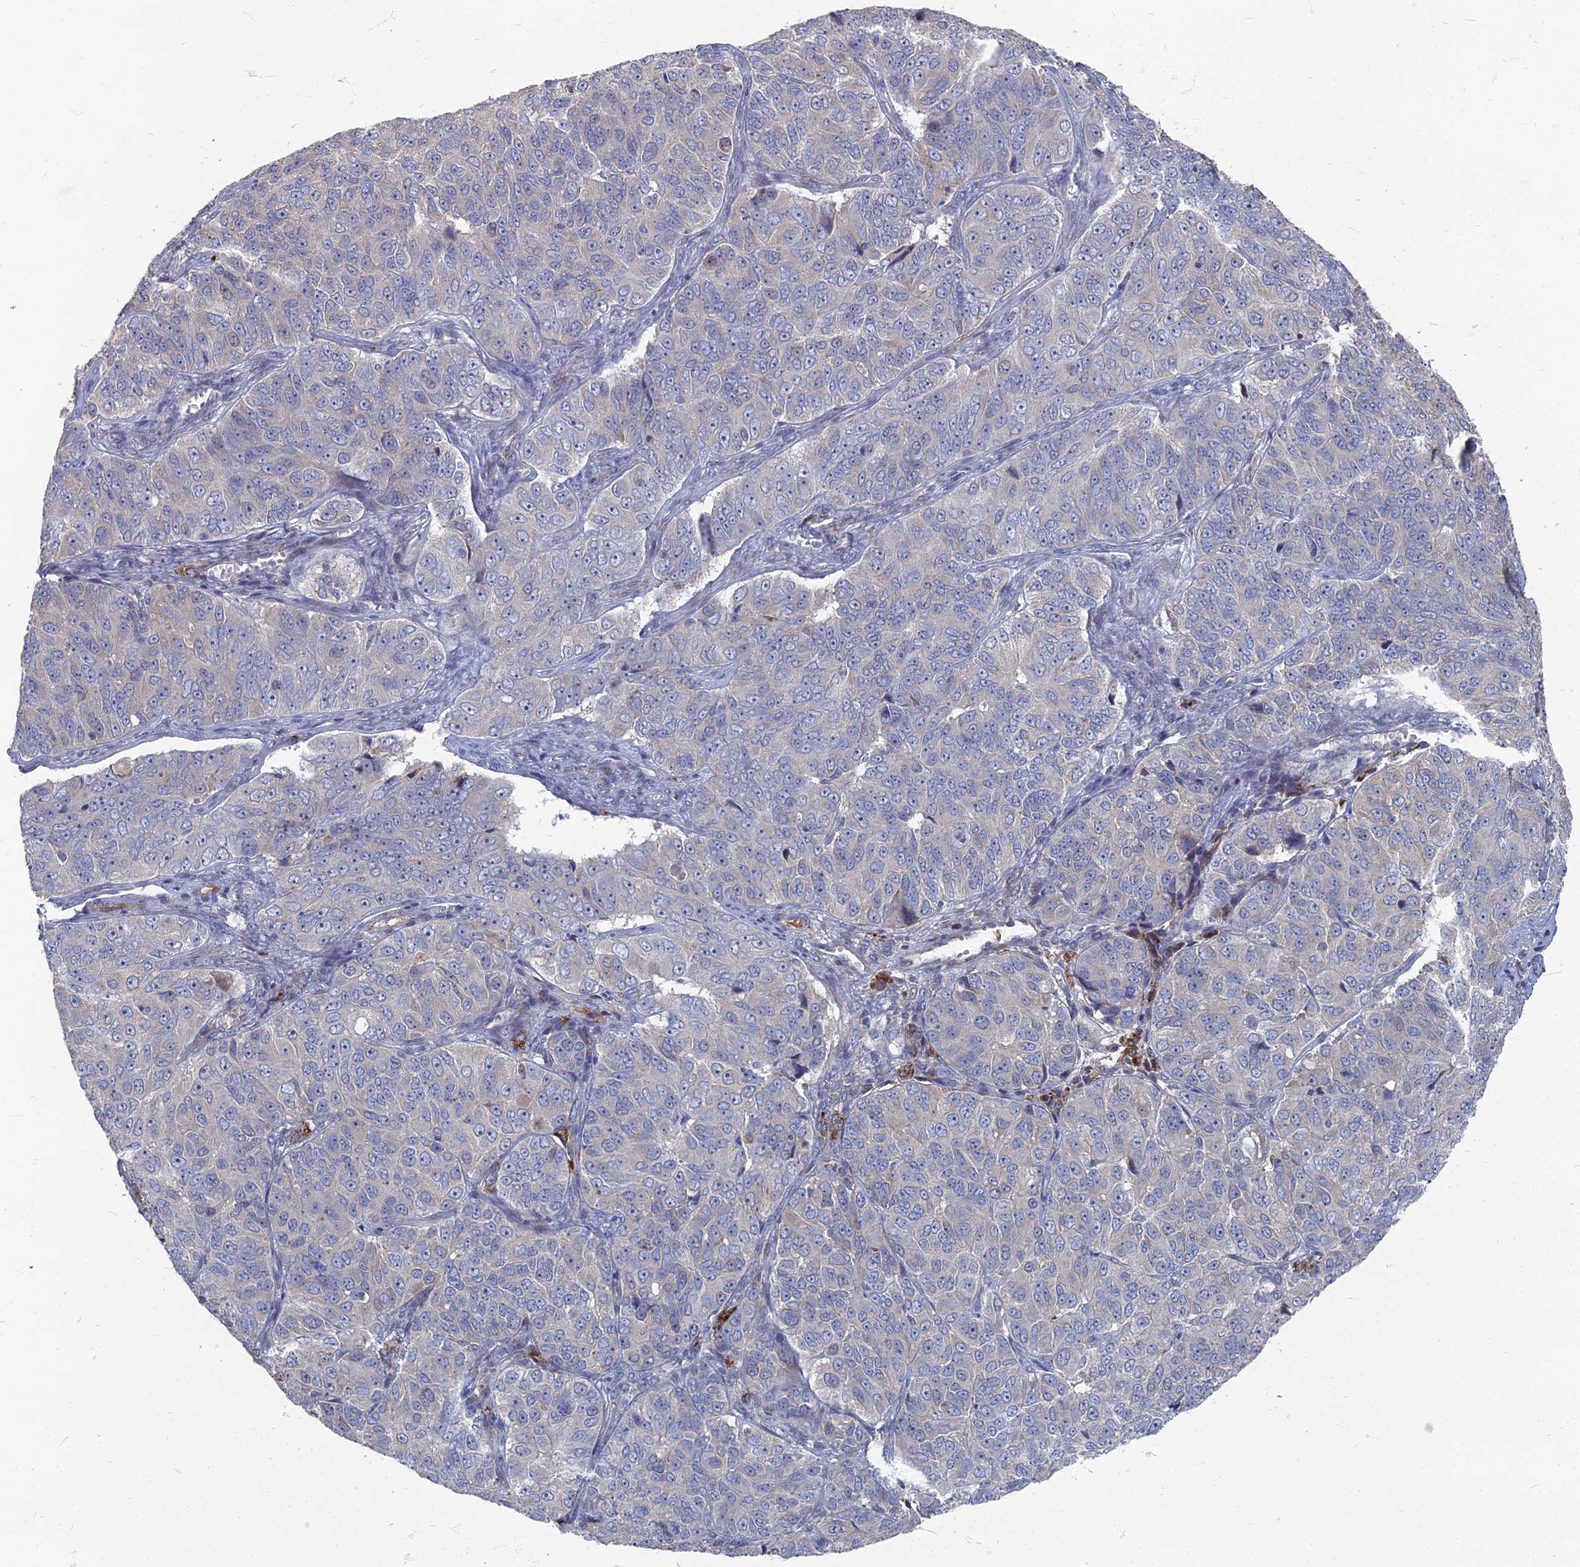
{"staining": {"intensity": "negative", "quantity": "none", "location": "none"}, "tissue": "ovarian cancer", "cell_type": "Tumor cells", "image_type": "cancer", "snomed": [{"axis": "morphology", "description": "Carcinoma, endometroid"}, {"axis": "topography", "description": "Ovary"}], "caption": "DAB immunohistochemical staining of human ovarian cancer (endometroid carcinoma) exhibits no significant expression in tumor cells.", "gene": "TMEM128", "patient": {"sex": "female", "age": 51}}